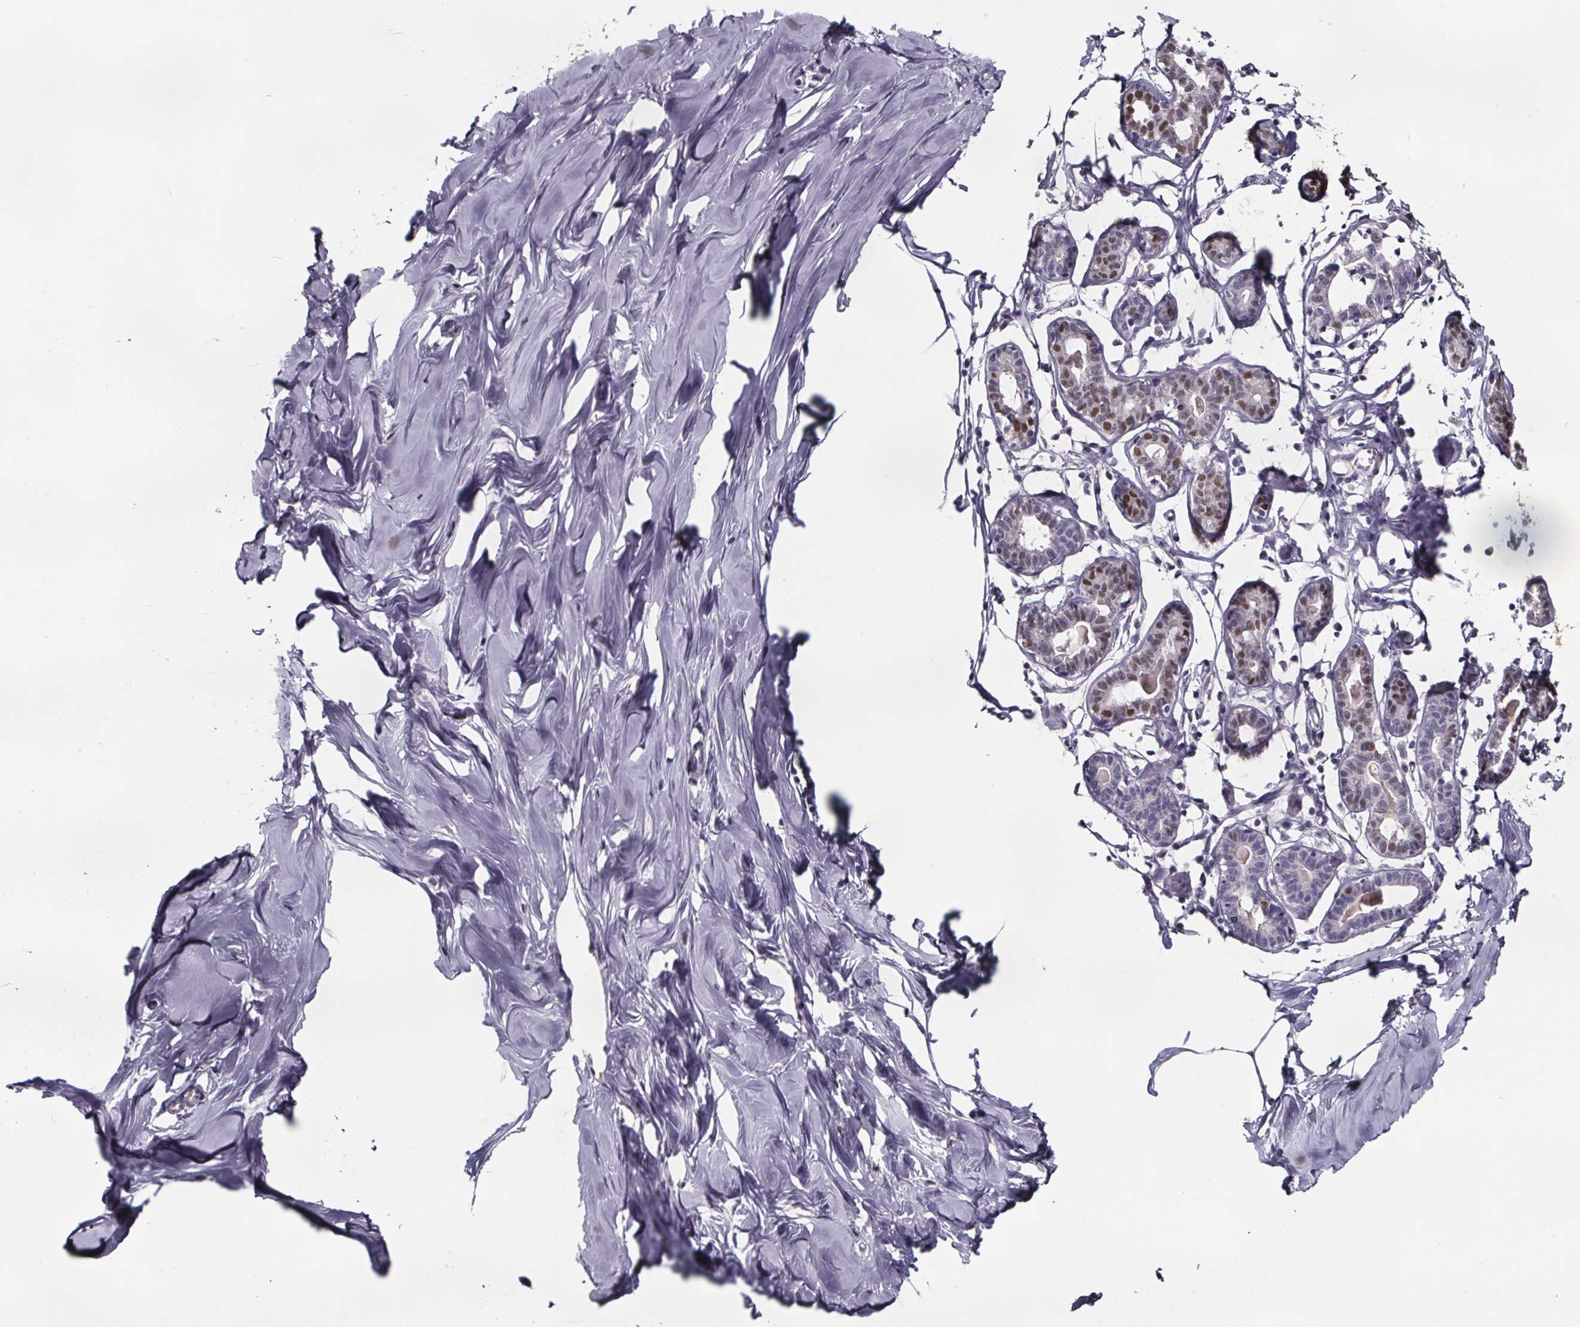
{"staining": {"intensity": "negative", "quantity": "none", "location": "none"}, "tissue": "breast", "cell_type": "Adipocytes", "image_type": "normal", "snomed": [{"axis": "morphology", "description": "Normal tissue, NOS"}, {"axis": "topography", "description": "Breast"}], "caption": "A micrograph of breast stained for a protein displays no brown staining in adipocytes.", "gene": "AR", "patient": {"sex": "female", "age": 27}}